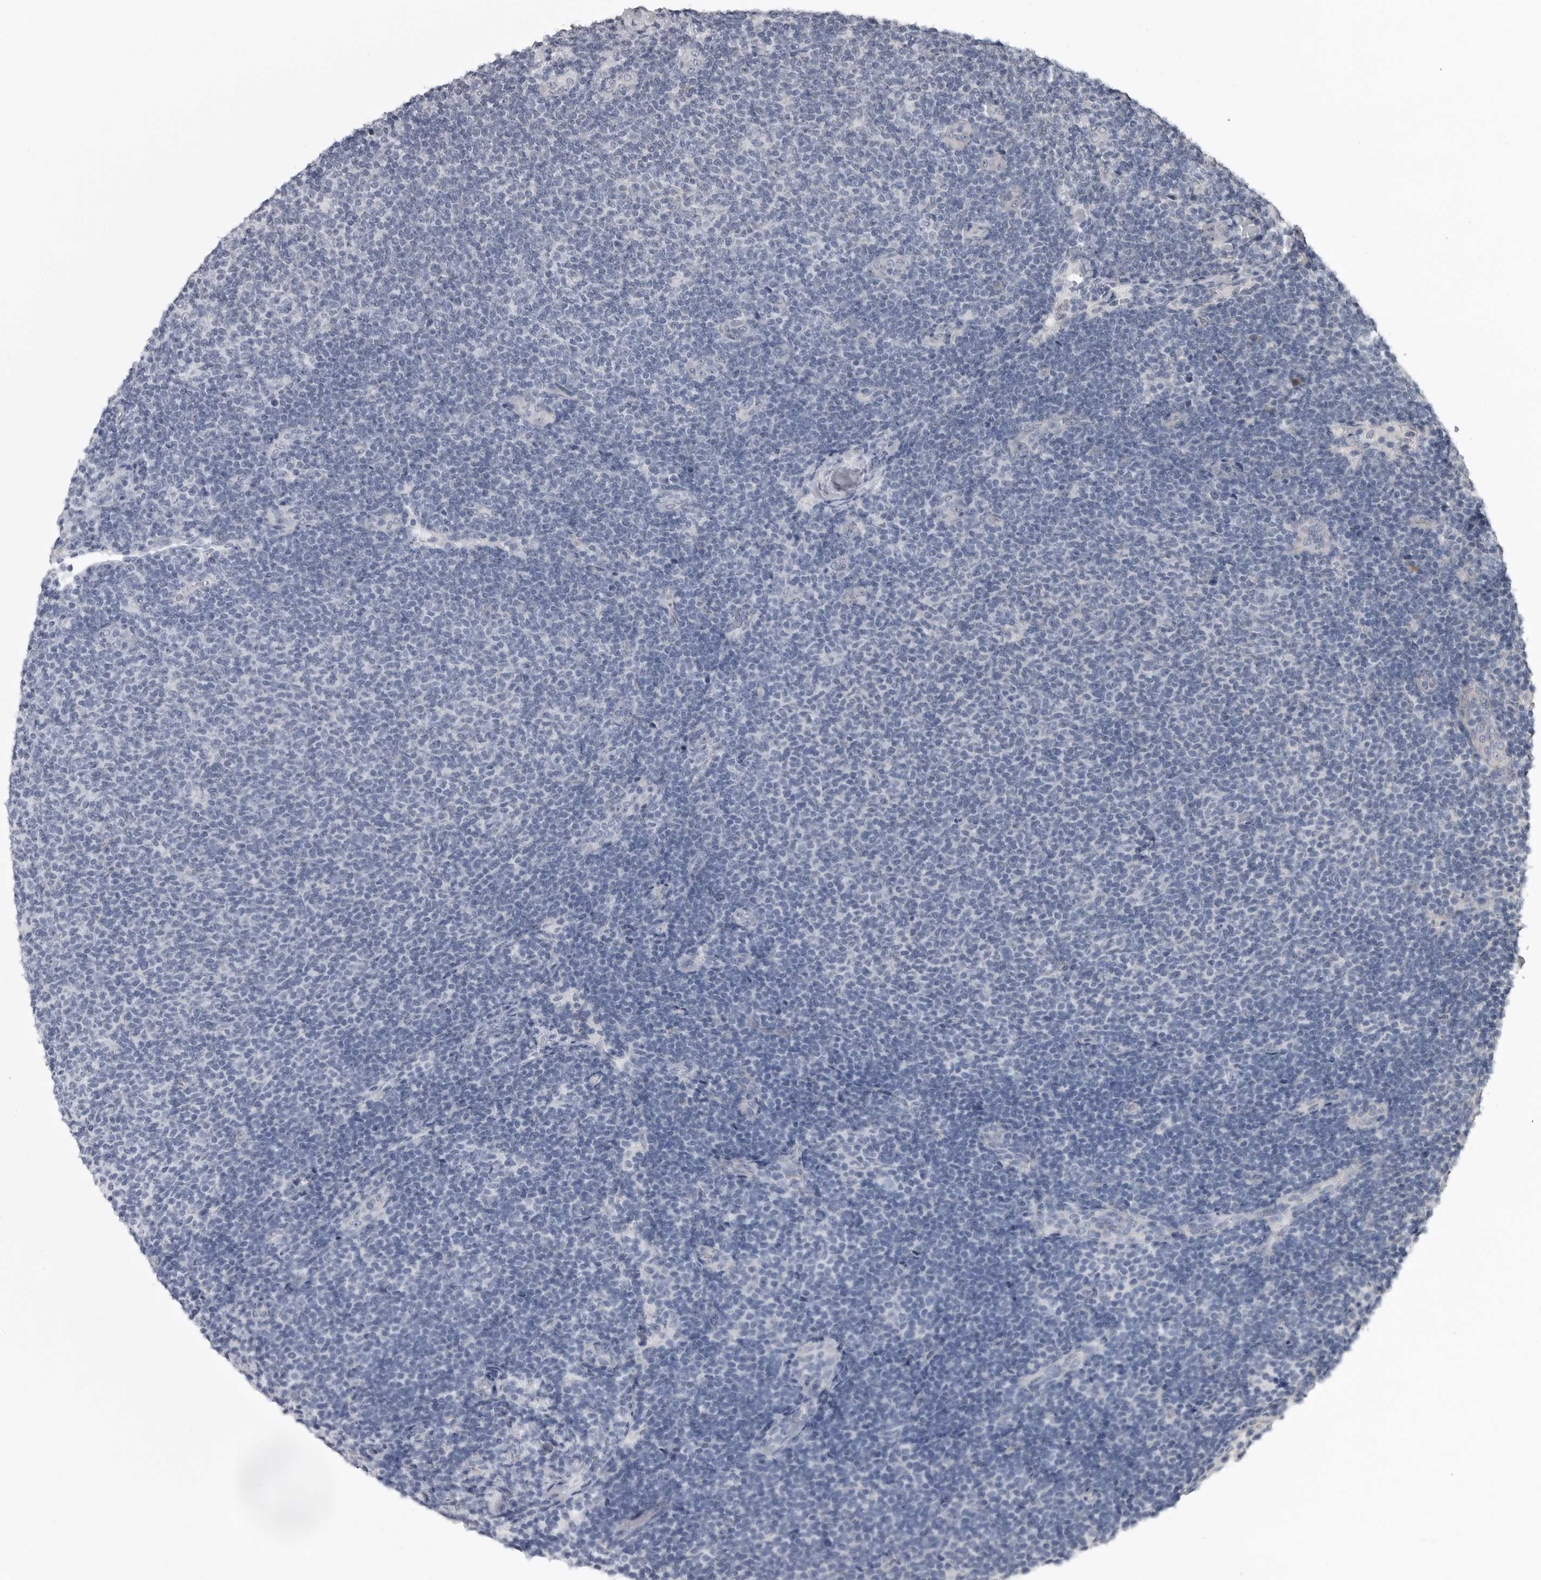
{"staining": {"intensity": "negative", "quantity": "none", "location": "none"}, "tissue": "lymphoma", "cell_type": "Tumor cells", "image_type": "cancer", "snomed": [{"axis": "morphology", "description": "Malignant lymphoma, non-Hodgkin's type, Low grade"}, {"axis": "topography", "description": "Lymph node"}], "caption": "Lymphoma stained for a protein using IHC displays no staining tumor cells.", "gene": "MYOC", "patient": {"sex": "male", "age": 66}}